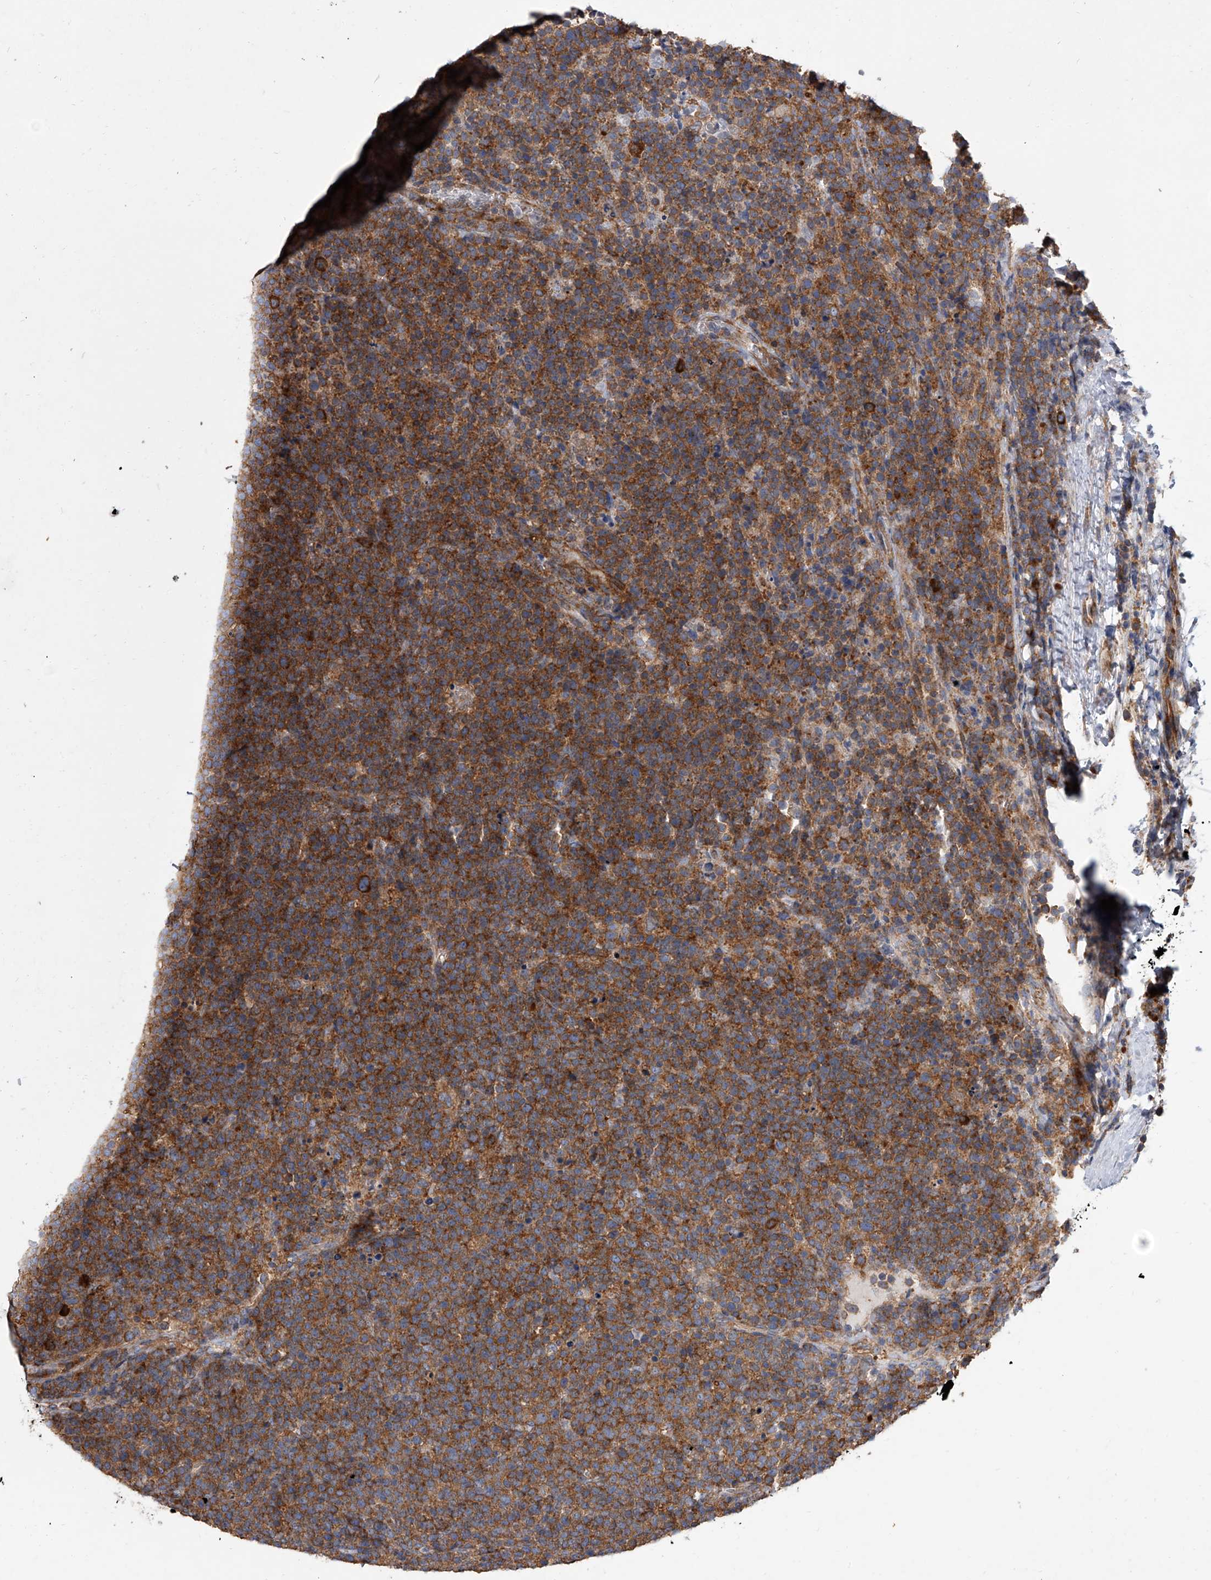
{"staining": {"intensity": "strong", "quantity": ">75%", "location": "cytoplasmic/membranous"}, "tissue": "lymphoma", "cell_type": "Tumor cells", "image_type": "cancer", "snomed": [{"axis": "morphology", "description": "Malignant lymphoma, non-Hodgkin's type, High grade"}, {"axis": "topography", "description": "Lymph node"}], "caption": "DAB (3,3'-diaminobenzidine) immunohistochemical staining of human lymphoma displays strong cytoplasmic/membranous protein positivity in approximately >75% of tumor cells.", "gene": "EIF2S2", "patient": {"sex": "male", "age": 61}}